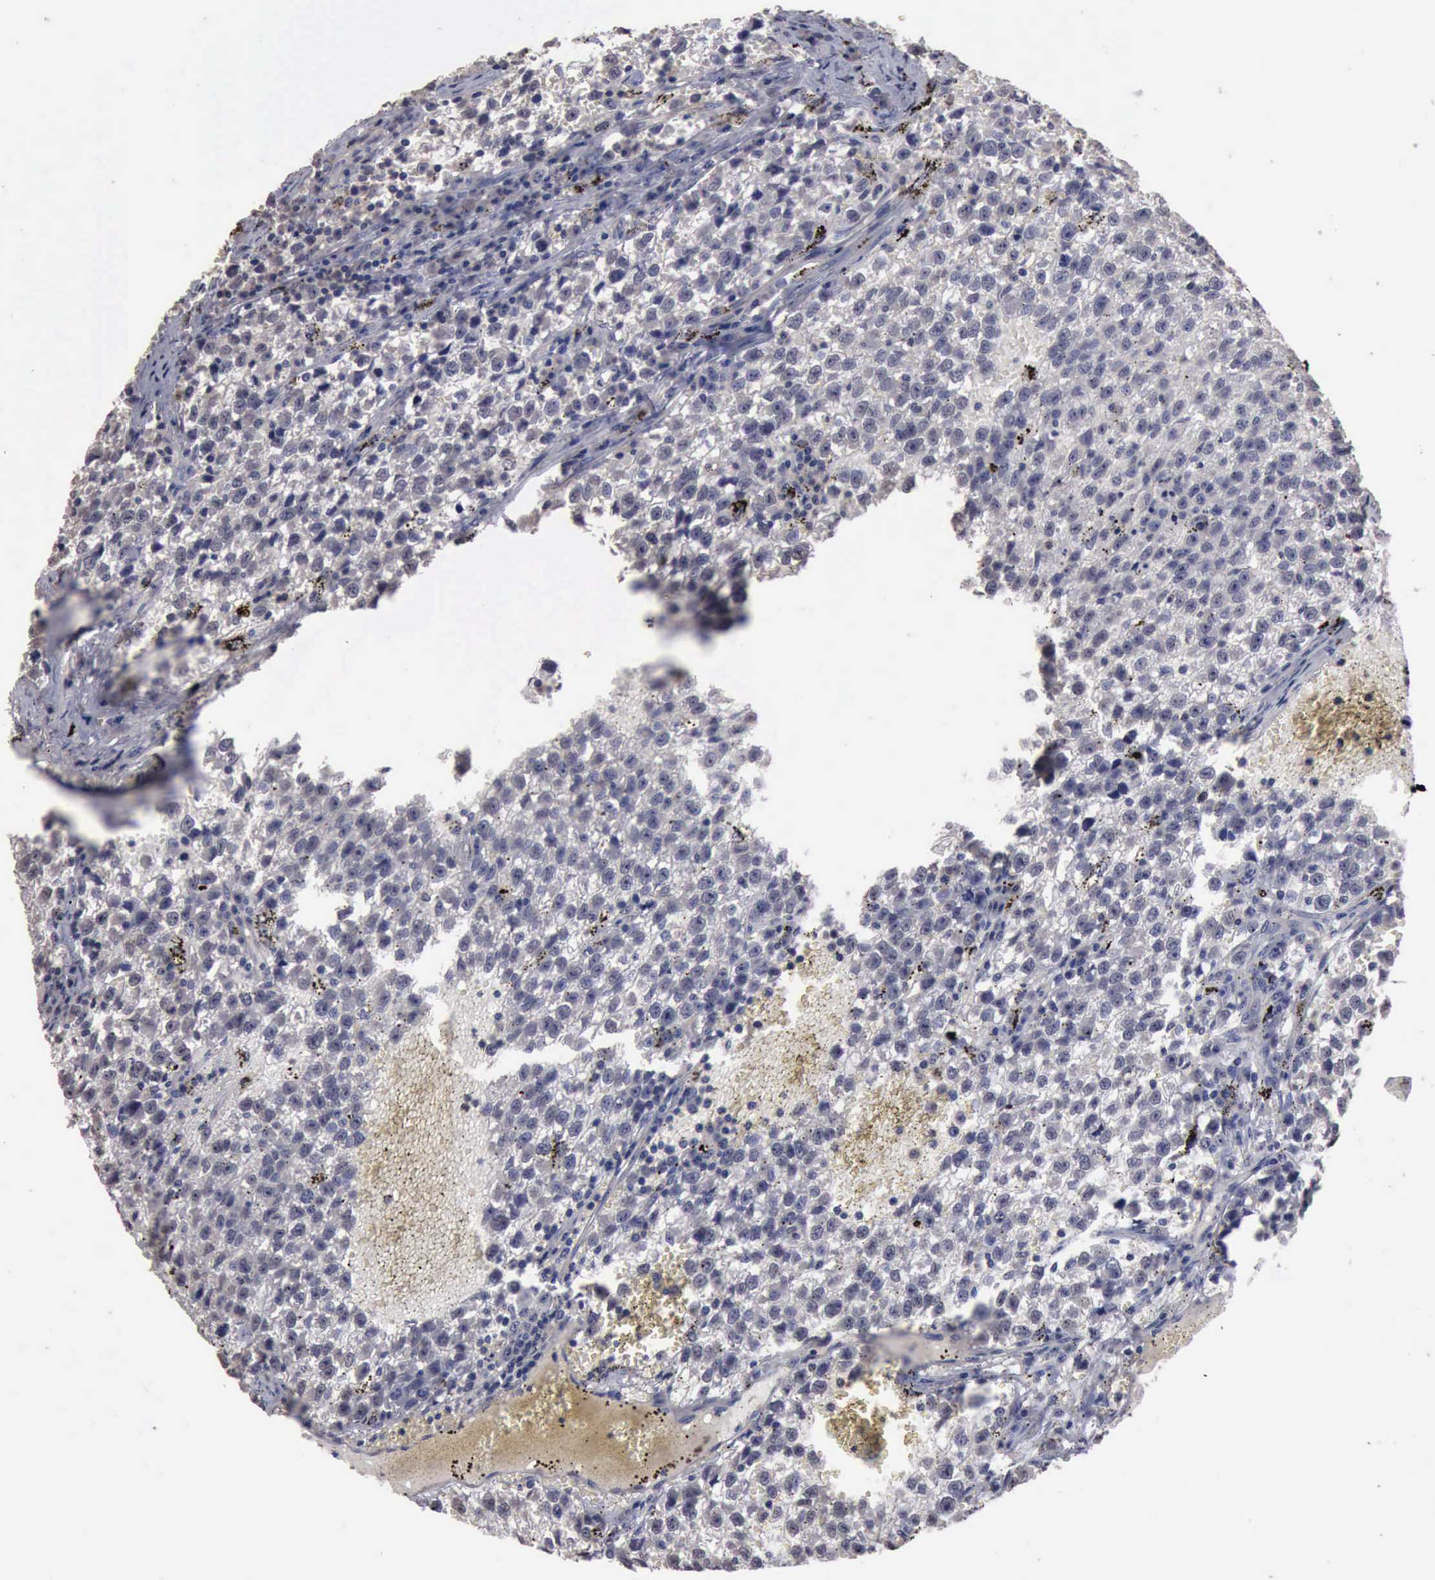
{"staining": {"intensity": "negative", "quantity": "none", "location": "none"}, "tissue": "testis cancer", "cell_type": "Tumor cells", "image_type": "cancer", "snomed": [{"axis": "morphology", "description": "Seminoma, NOS"}, {"axis": "topography", "description": "Testis"}], "caption": "Tumor cells are negative for brown protein staining in testis cancer (seminoma). The staining is performed using DAB brown chromogen with nuclei counter-stained in using hematoxylin.", "gene": "CRKL", "patient": {"sex": "male", "age": 35}}